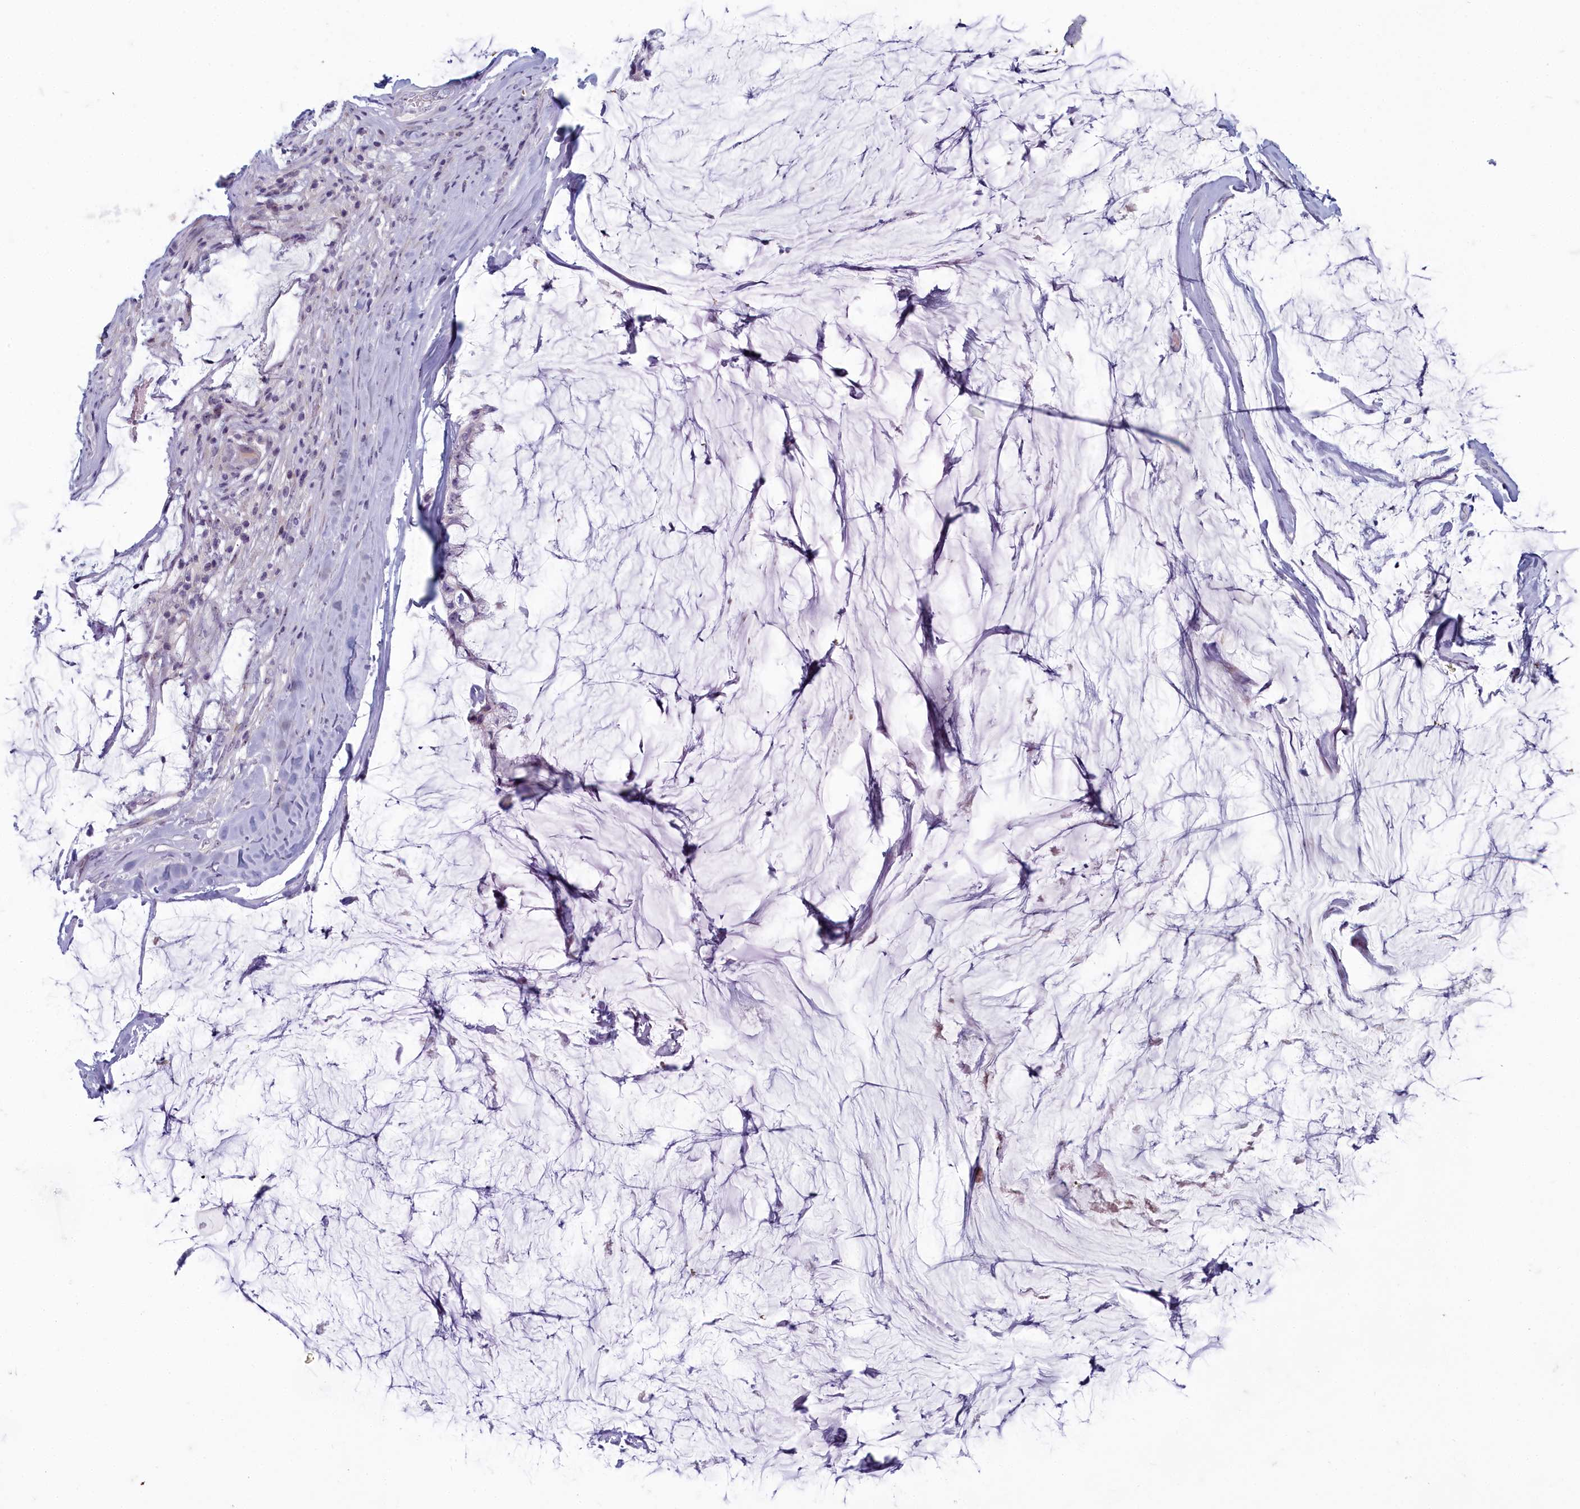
{"staining": {"intensity": "negative", "quantity": "none", "location": "none"}, "tissue": "ovarian cancer", "cell_type": "Tumor cells", "image_type": "cancer", "snomed": [{"axis": "morphology", "description": "Cystadenocarcinoma, mucinous, NOS"}, {"axis": "topography", "description": "Ovary"}], "caption": "Tumor cells show no significant protein positivity in ovarian cancer (mucinous cystadenocarcinoma).", "gene": "INSYN2A", "patient": {"sex": "female", "age": 39}}